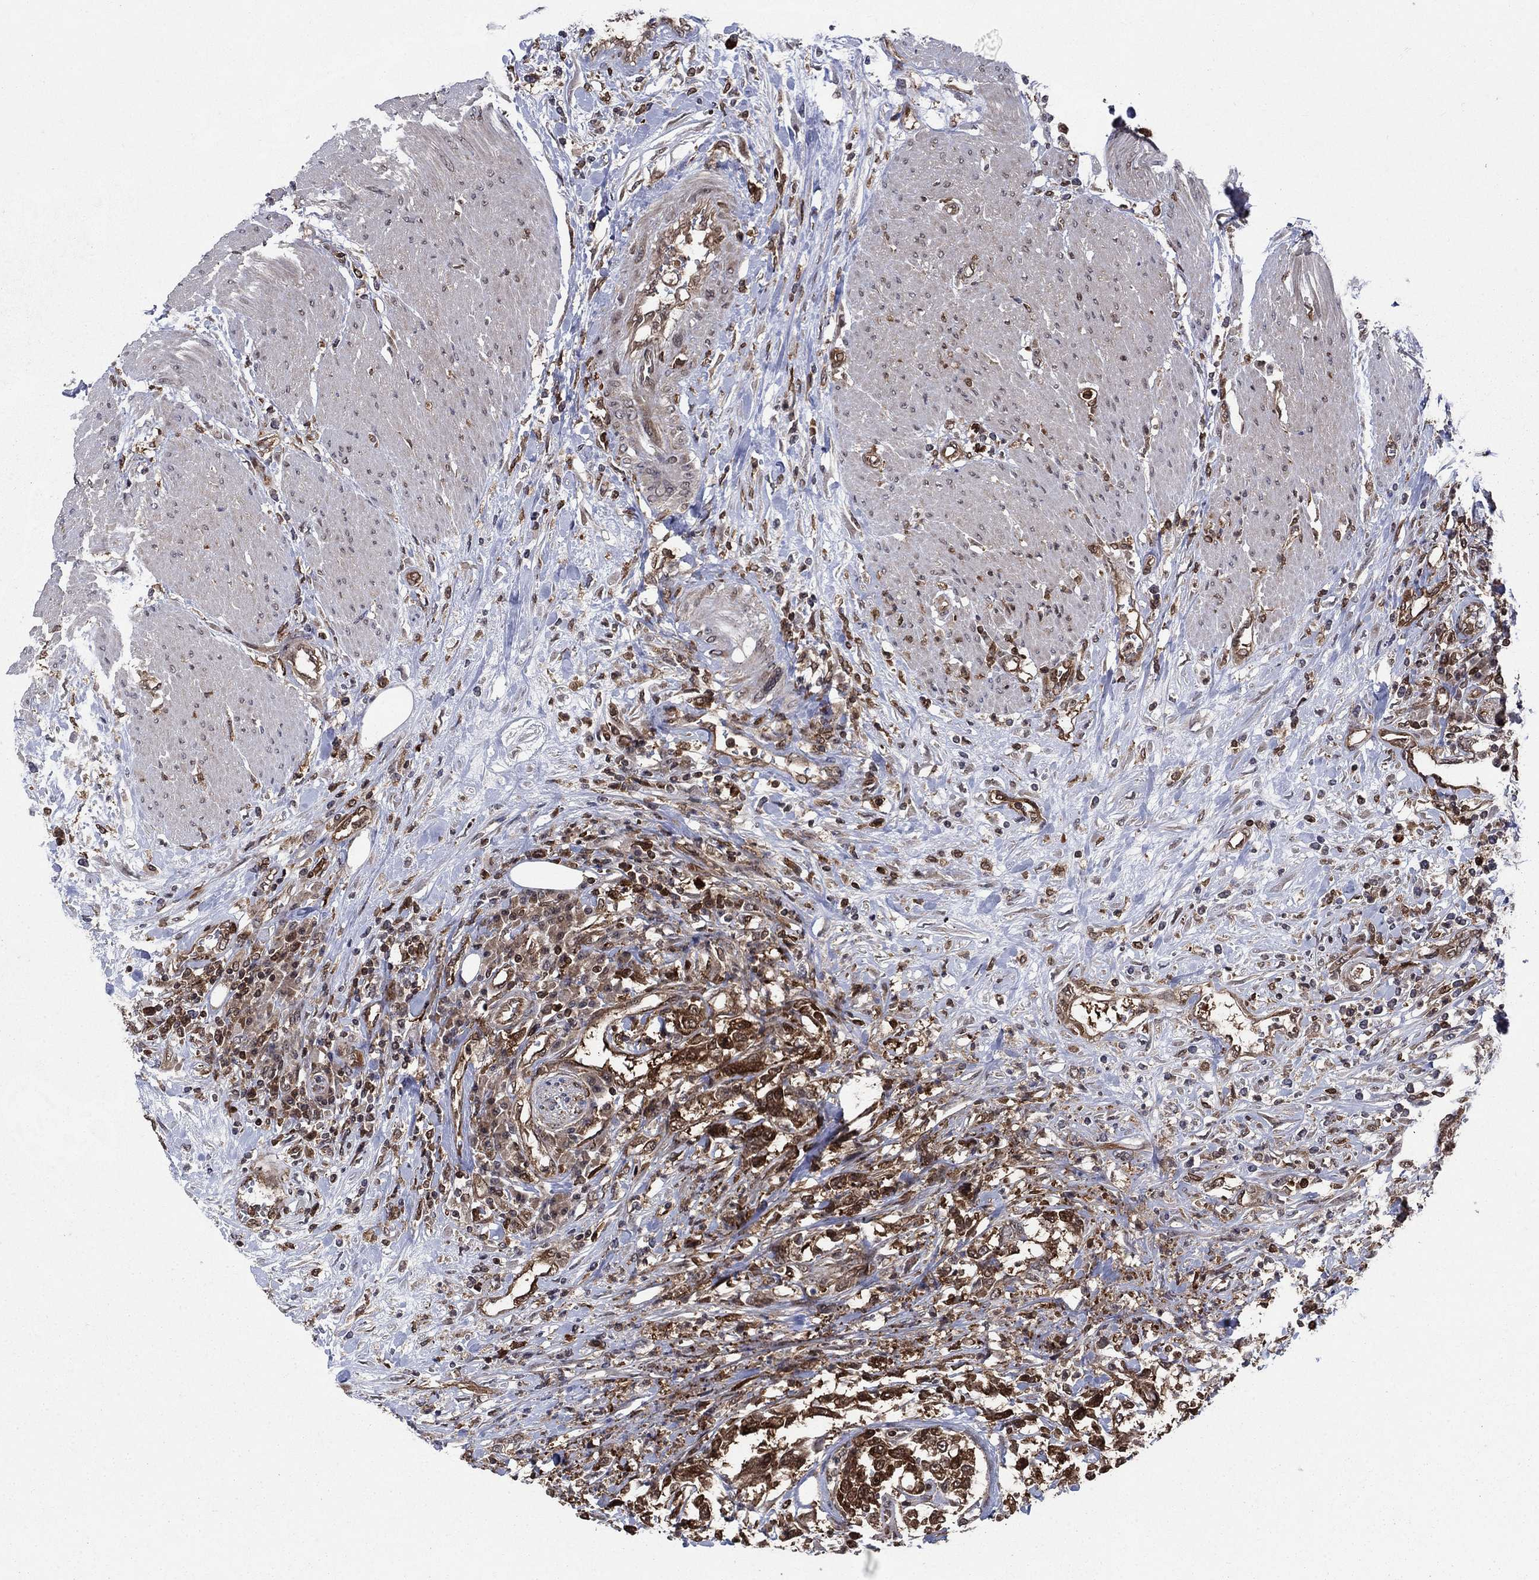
{"staining": {"intensity": "strong", "quantity": ">75%", "location": "cytoplasmic/membranous"}, "tissue": "urothelial cancer", "cell_type": "Tumor cells", "image_type": "cancer", "snomed": [{"axis": "morphology", "description": "Urothelial carcinoma, High grade"}, {"axis": "topography", "description": "Urinary bladder"}], "caption": "Strong cytoplasmic/membranous expression is present in about >75% of tumor cells in urothelial carcinoma (high-grade). (DAB = brown stain, brightfield microscopy at high magnification).", "gene": "CACYBP", "patient": {"sex": "male", "age": 46}}